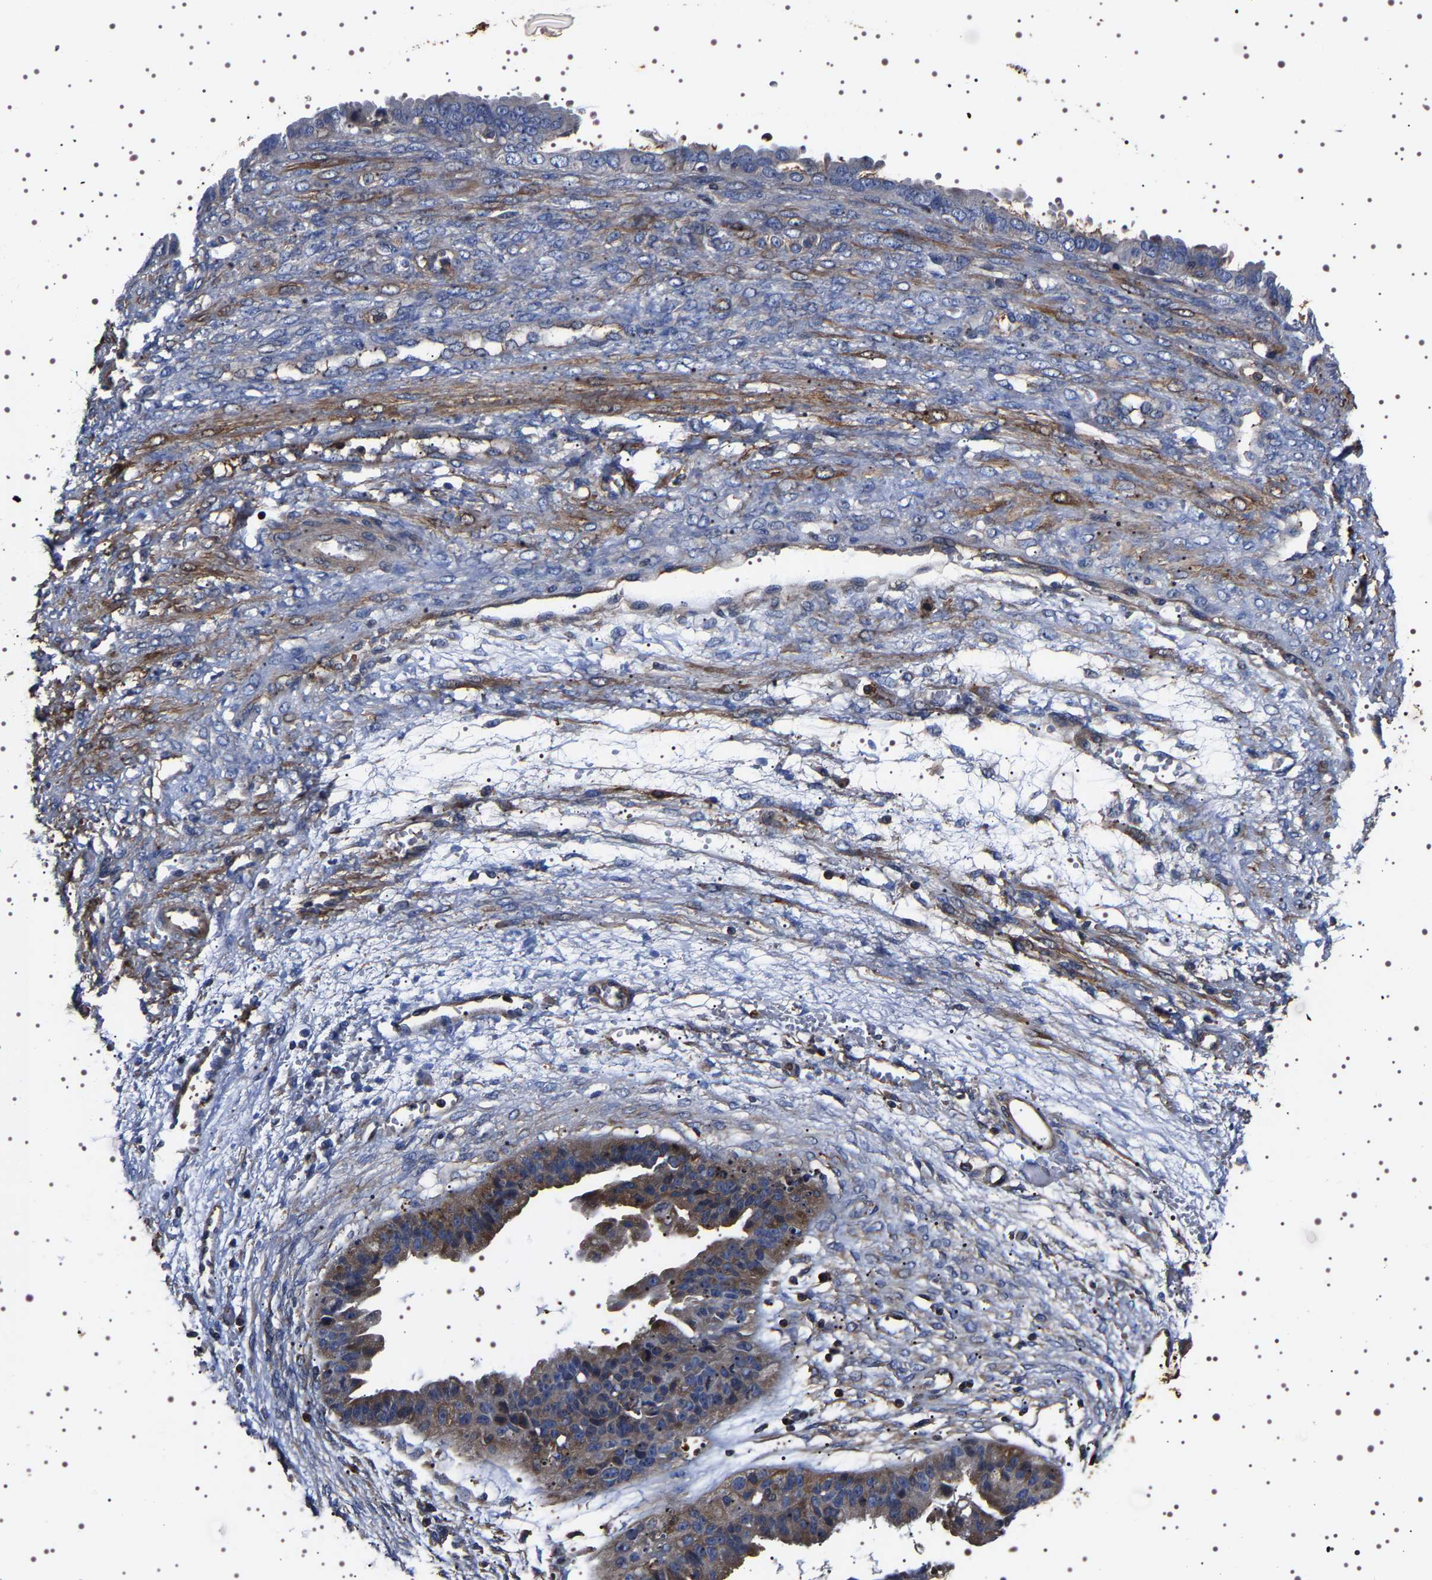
{"staining": {"intensity": "moderate", "quantity": "25%-75%", "location": "cytoplasmic/membranous"}, "tissue": "ovarian cancer", "cell_type": "Tumor cells", "image_type": "cancer", "snomed": [{"axis": "morphology", "description": "Cystadenocarcinoma, serous, NOS"}, {"axis": "topography", "description": "Ovary"}], "caption": "Protein staining of ovarian cancer tissue displays moderate cytoplasmic/membranous expression in approximately 25%-75% of tumor cells.", "gene": "WDR1", "patient": {"sex": "female", "age": 58}}